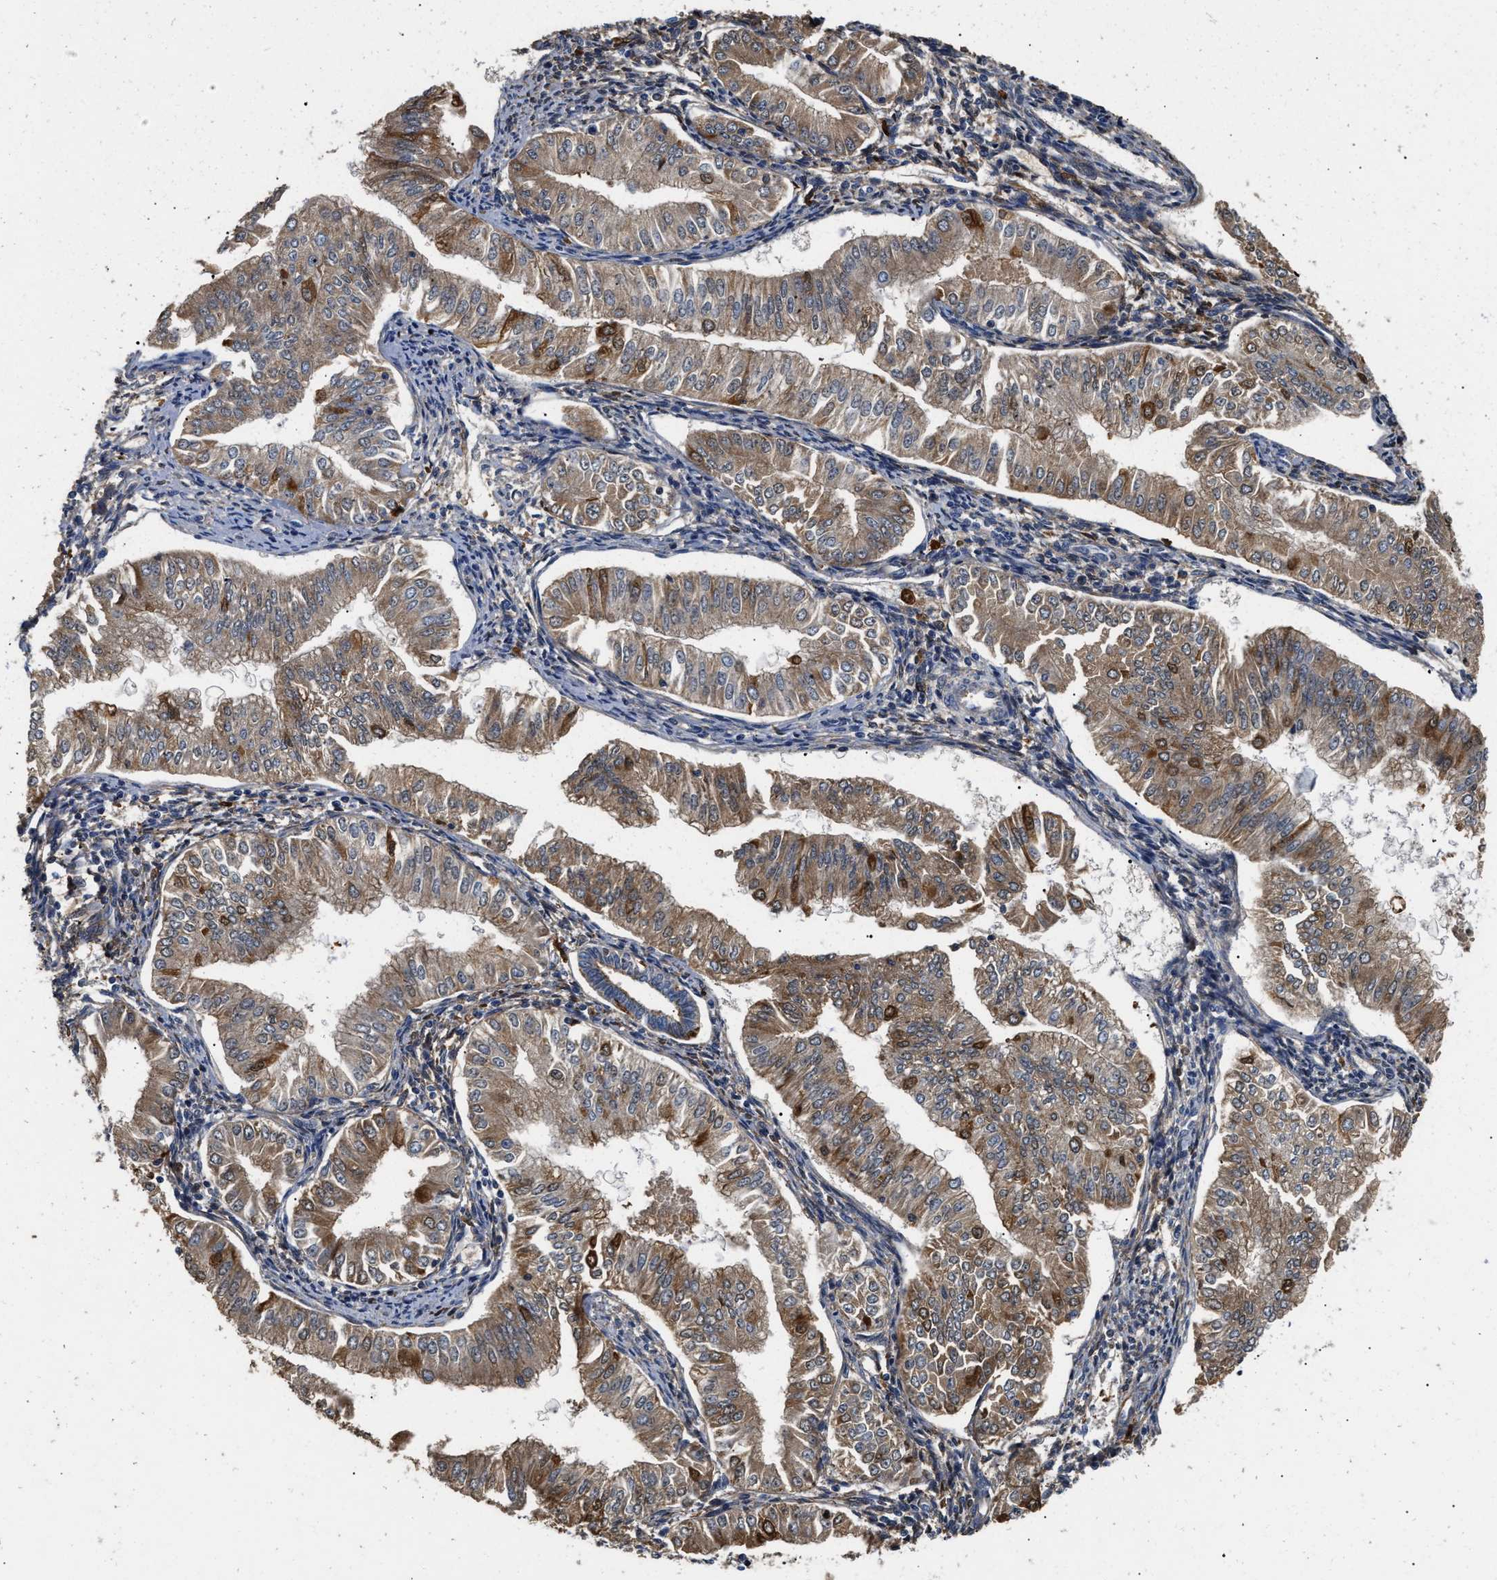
{"staining": {"intensity": "moderate", "quantity": ">75%", "location": "cytoplasmic/membranous"}, "tissue": "endometrial cancer", "cell_type": "Tumor cells", "image_type": "cancer", "snomed": [{"axis": "morphology", "description": "Normal tissue, NOS"}, {"axis": "morphology", "description": "Adenocarcinoma, NOS"}, {"axis": "topography", "description": "Endometrium"}], "caption": "Moderate cytoplasmic/membranous positivity for a protein is appreciated in about >75% of tumor cells of endometrial adenocarcinoma using immunohistochemistry.", "gene": "C3", "patient": {"sex": "female", "age": 53}}